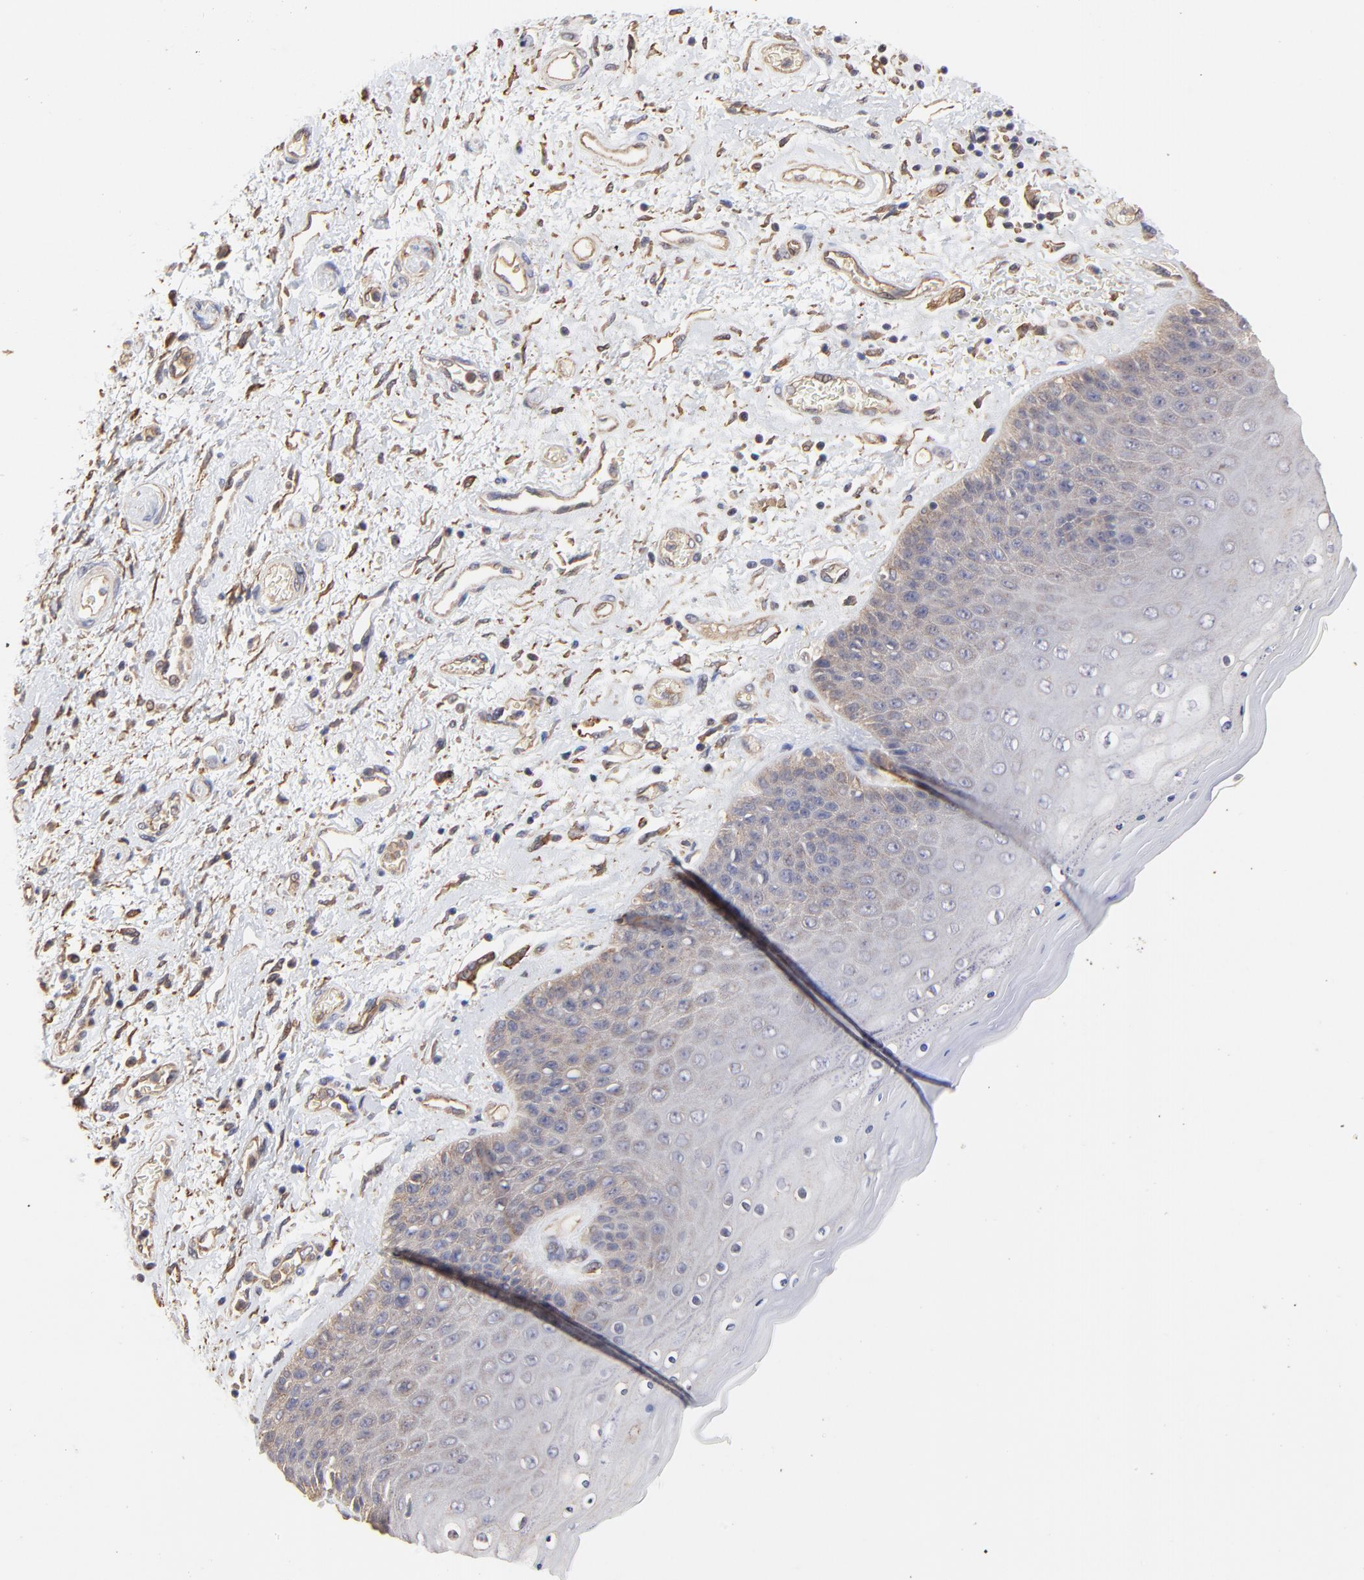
{"staining": {"intensity": "weak", "quantity": "25%-75%", "location": "cytoplasmic/membranous"}, "tissue": "skin", "cell_type": "Epidermal cells", "image_type": "normal", "snomed": [{"axis": "morphology", "description": "Normal tissue, NOS"}, {"axis": "topography", "description": "Anal"}], "caption": "High-magnification brightfield microscopy of normal skin stained with DAB (3,3'-diaminobenzidine) (brown) and counterstained with hematoxylin (blue). epidermal cells exhibit weak cytoplasmic/membranous staining is seen in about25%-75% of cells. (IHC, brightfield microscopy, high magnification).", "gene": "ARMT1", "patient": {"sex": "female", "age": 46}}